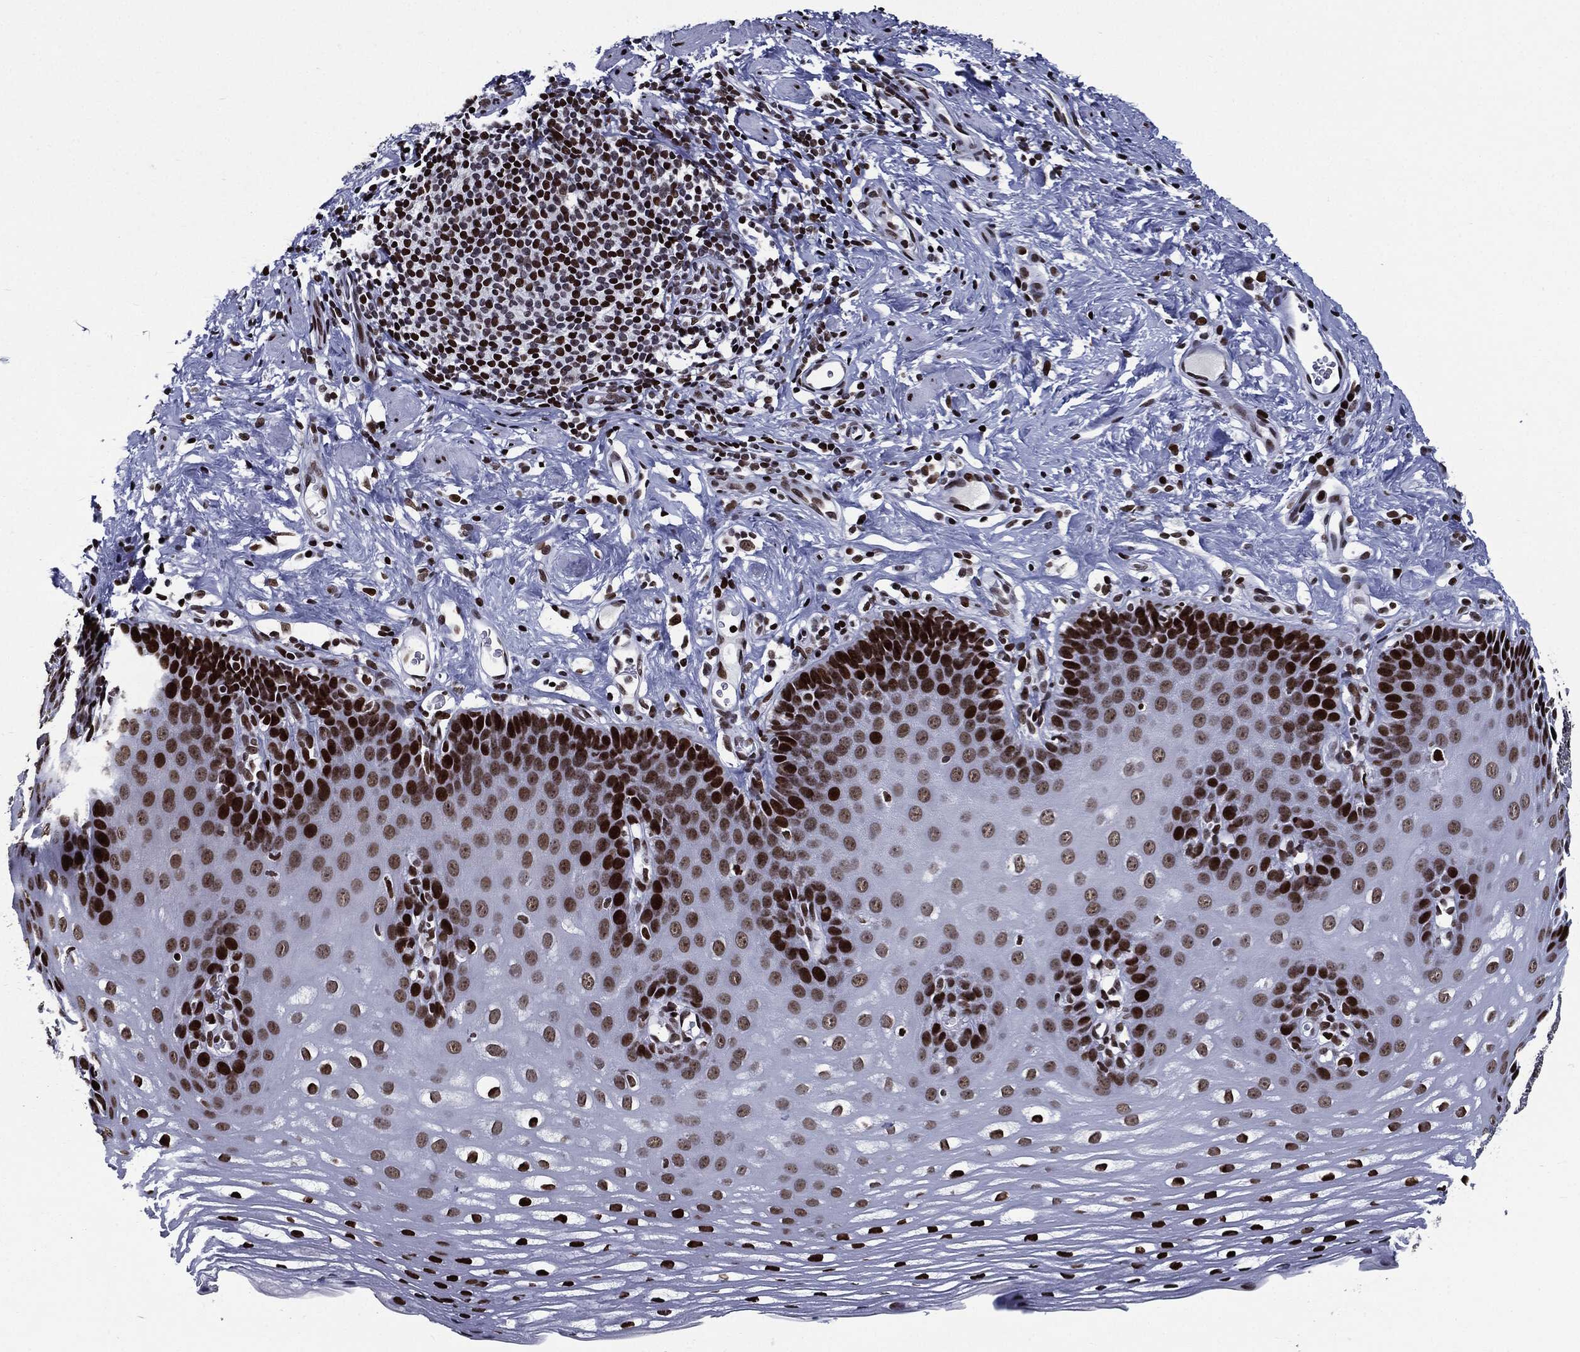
{"staining": {"intensity": "strong", "quantity": "25%-75%", "location": "nuclear"}, "tissue": "esophagus", "cell_type": "Squamous epithelial cells", "image_type": "normal", "snomed": [{"axis": "morphology", "description": "Normal tissue, NOS"}, {"axis": "topography", "description": "Esophagus"}], "caption": "This micrograph demonstrates unremarkable esophagus stained with immunohistochemistry to label a protein in brown. The nuclear of squamous epithelial cells show strong positivity for the protein. Nuclei are counter-stained blue.", "gene": "ZFP91", "patient": {"sex": "male", "age": 64}}